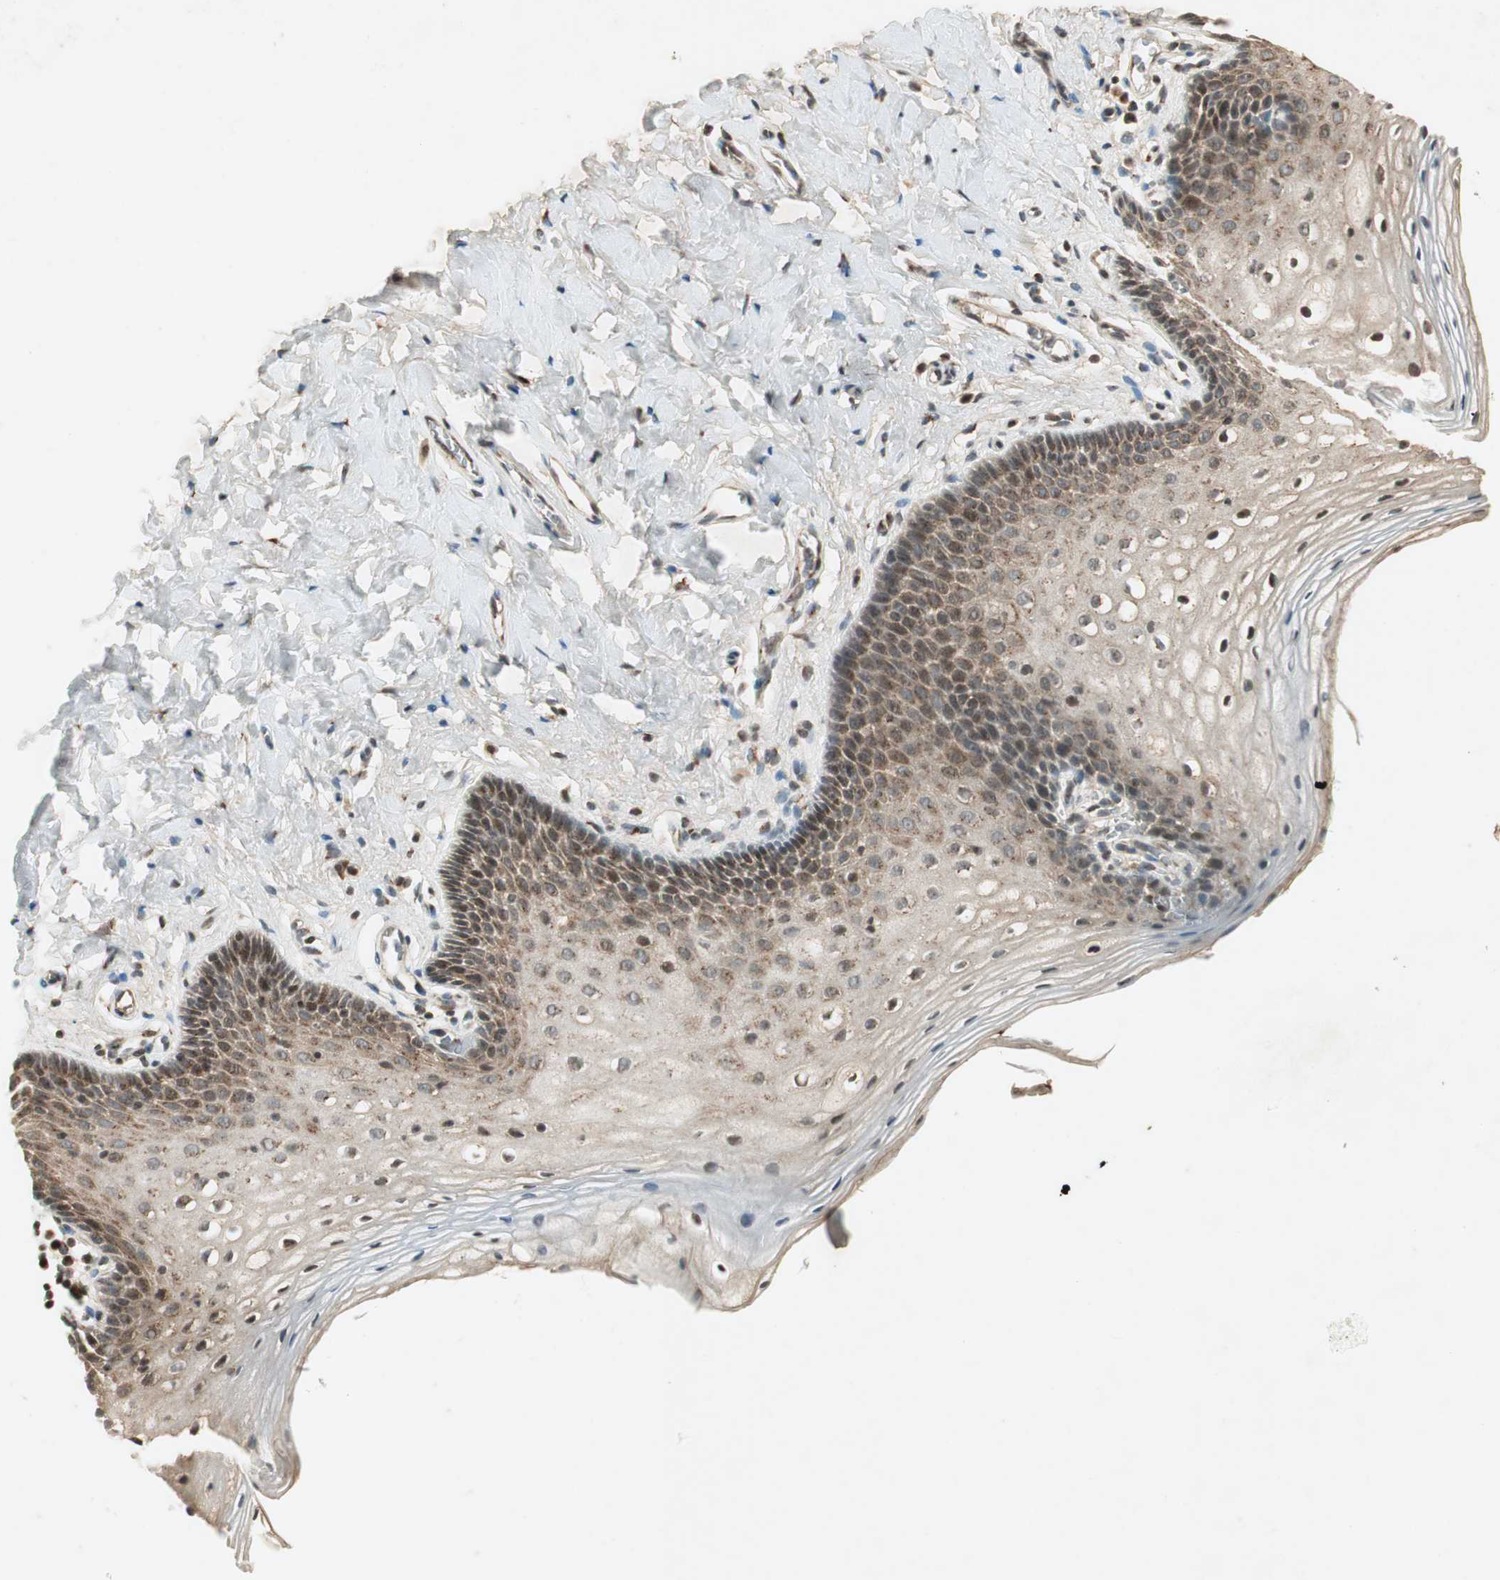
{"staining": {"intensity": "weak", "quantity": ">75%", "location": "cytoplasmic/membranous"}, "tissue": "vagina", "cell_type": "Squamous epithelial cells", "image_type": "normal", "snomed": [{"axis": "morphology", "description": "Normal tissue, NOS"}, {"axis": "topography", "description": "Vagina"}], "caption": "DAB immunohistochemical staining of normal human vagina exhibits weak cytoplasmic/membranous protein positivity in approximately >75% of squamous epithelial cells. (DAB = brown stain, brightfield microscopy at high magnification).", "gene": "NEO1", "patient": {"sex": "female", "age": 55}}